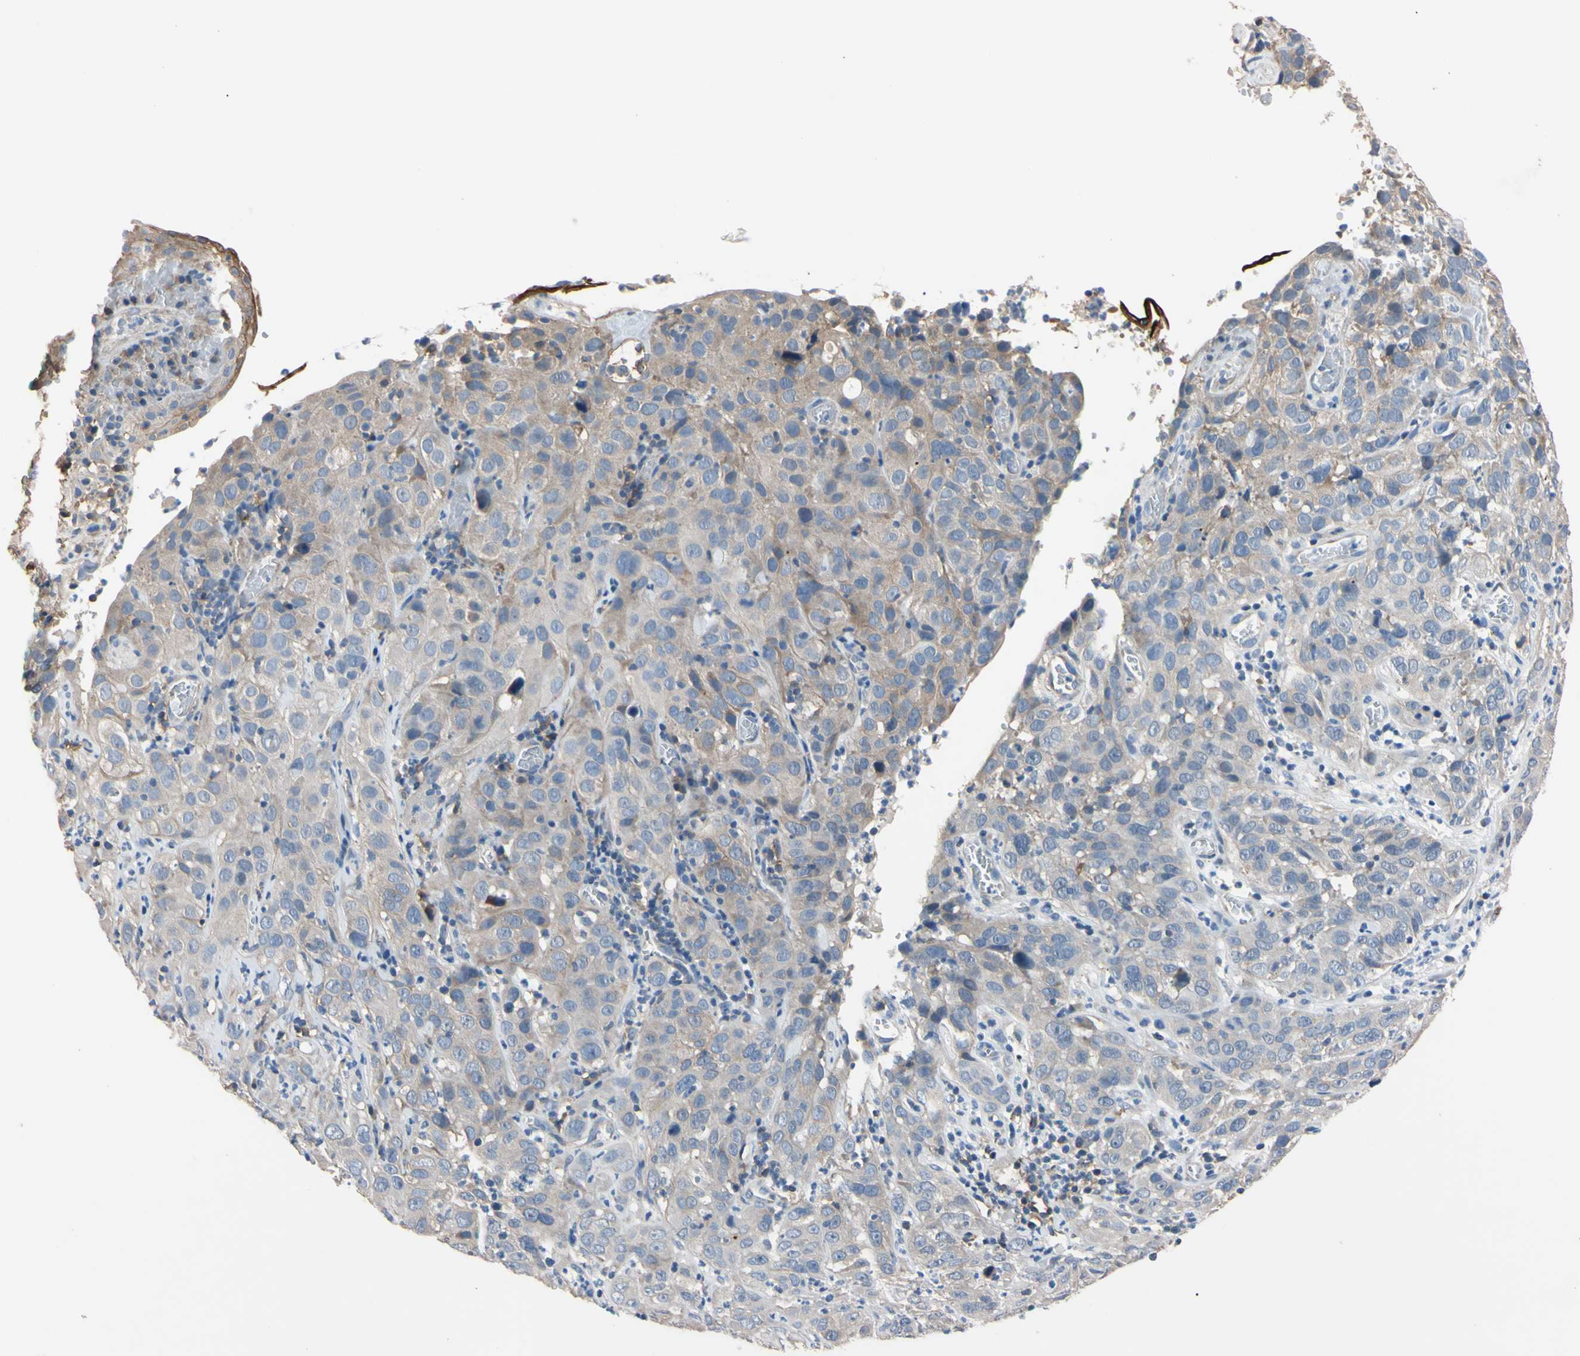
{"staining": {"intensity": "weak", "quantity": "25%-75%", "location": "cytoplasmic/membranous"}, "tissue": "cervical cancer", "cell_type": "Tumor cells", "image_type": "cancer", "snomed": [{"axis": "morphology", "description": "Squamous cell carcinoma, NOS"}, {"axis": "topography", "description": "Cervix"}], "caption": "Human cervical cancer (squamous cell carcinoma) stained for a protein (brown) demonstrates weak cytoplasmic/membranous positive positivity in about 25%-75% of tumor cells.", "gene": "PNKD", "patient": {"sex": "female", "age": 32}}